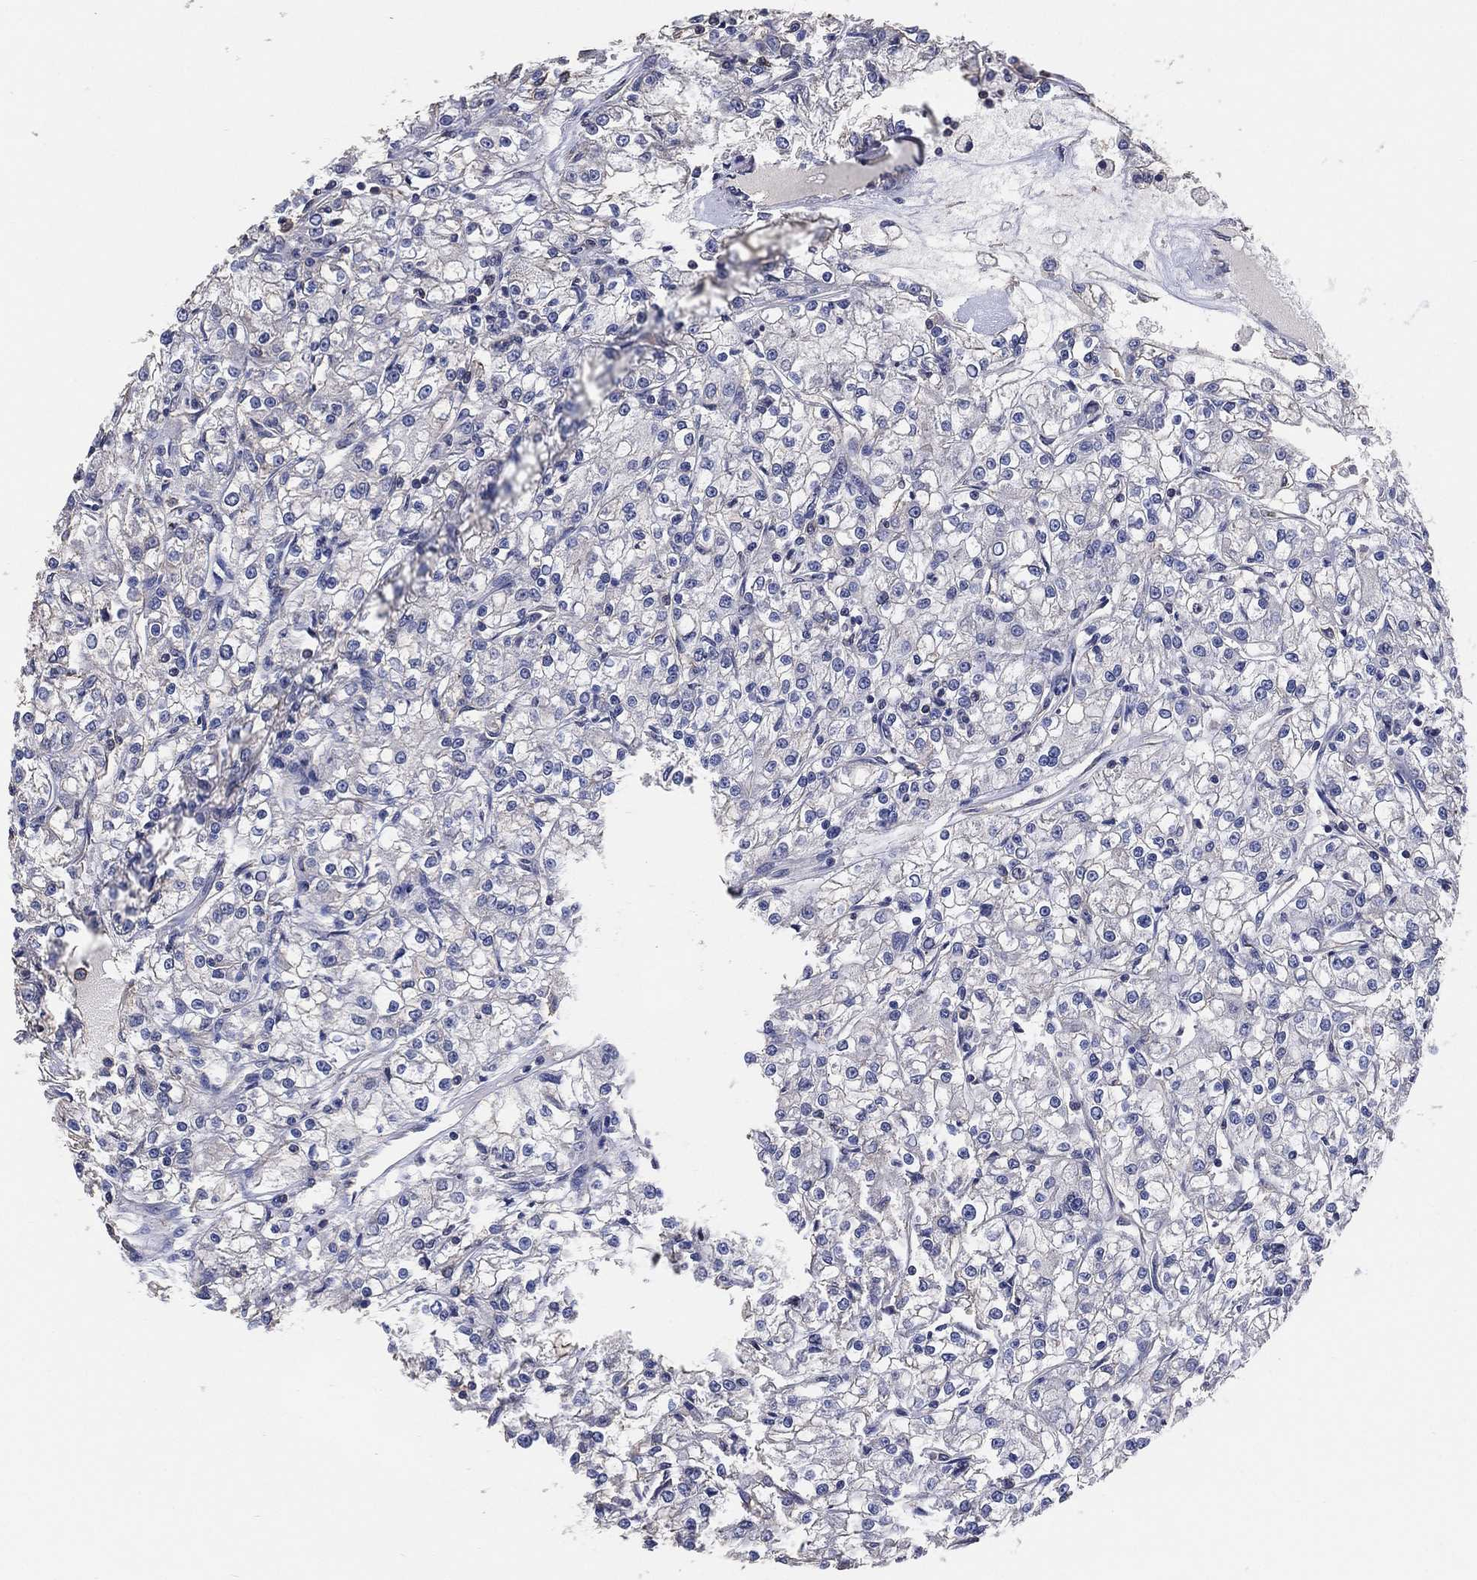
{"staining": {"intensity": "negative", "quantity": "none", "location": "none"}, "tissue": "renal cancer", "cell_type": "Tumor cells", "image_type": "cancer", "snomed": [{"axis": "morphology", "description": "Adenocarcinoma, NOS"}, {"axis": "topography", "description": "Kidney"}], "caption": "There is no significant expression in tumor cells of renal cancer.", "gene": "KLK5", "patient": {"sex": "female", "age": 59}}